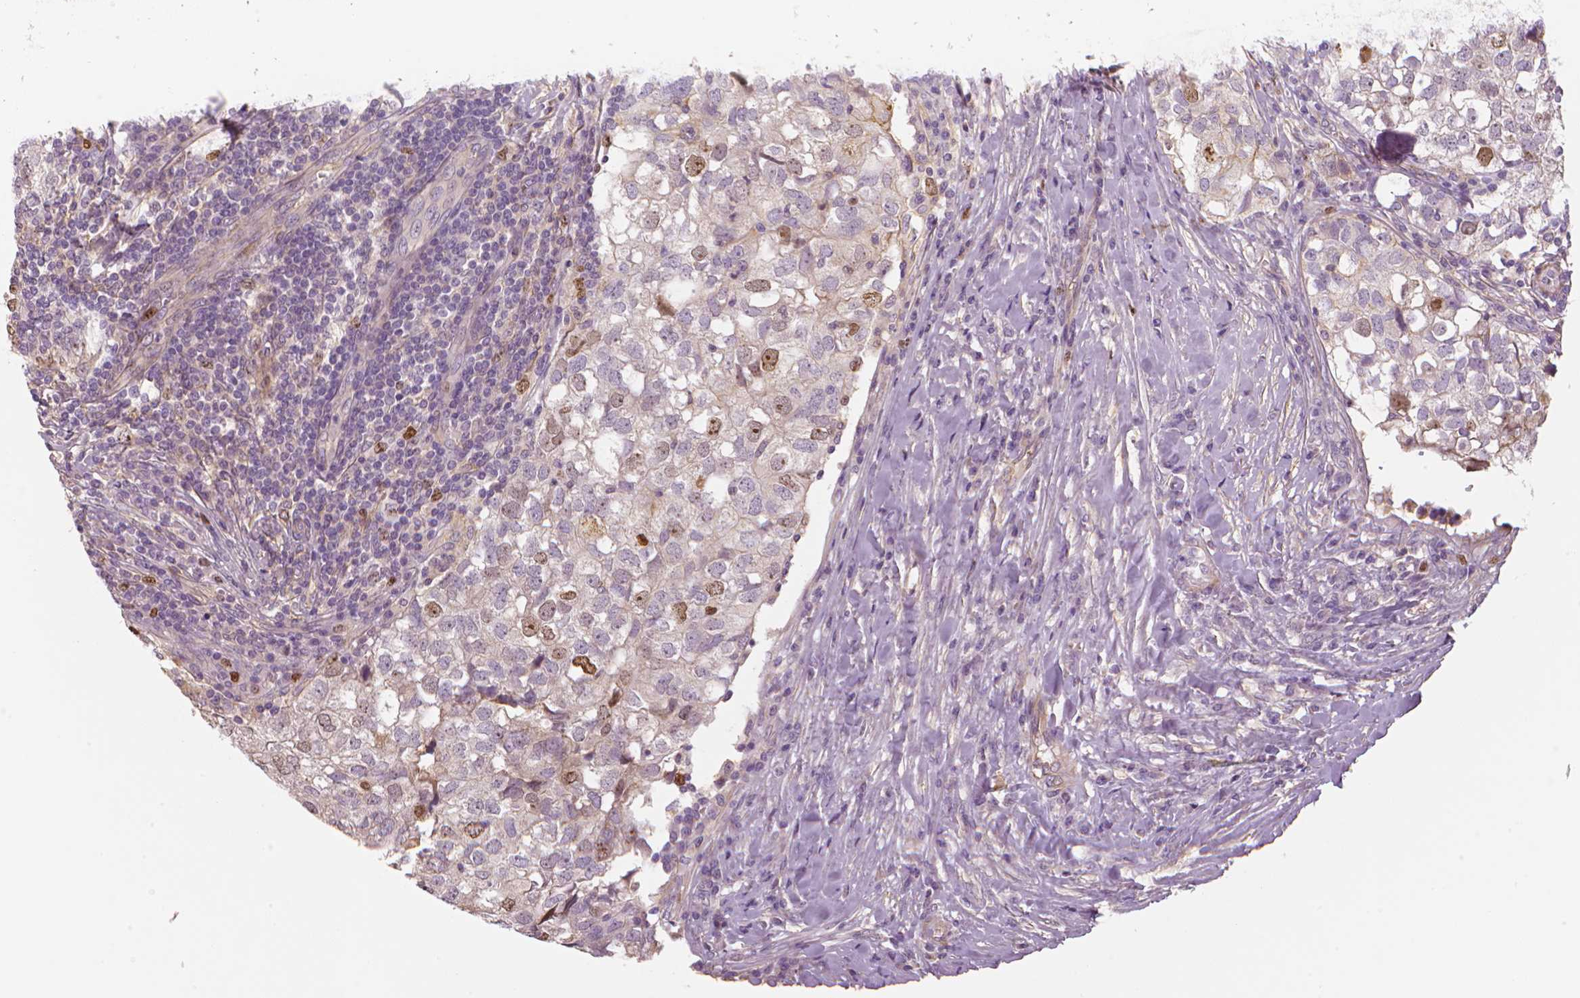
{"staining": {"intensity": "moderate", "quantity": "<25%", "location": "nuclear"}, "tissue": "breast cancer", "cell_type": "Tumor cells", "image_type": "cancer", "snomed": [{"axis": "morphology", "description": "Duct carcinoma"}, {"axis": "topography", "description": "Breast"}], "caption": "The immunohistochemical stain highlights moderate nuclear expression in tumor cells of breast cancer (infiltrating ductal carcinoma) tissue.", "gene": "MKI67", "patient": {"sex": "female", "age": 30}}